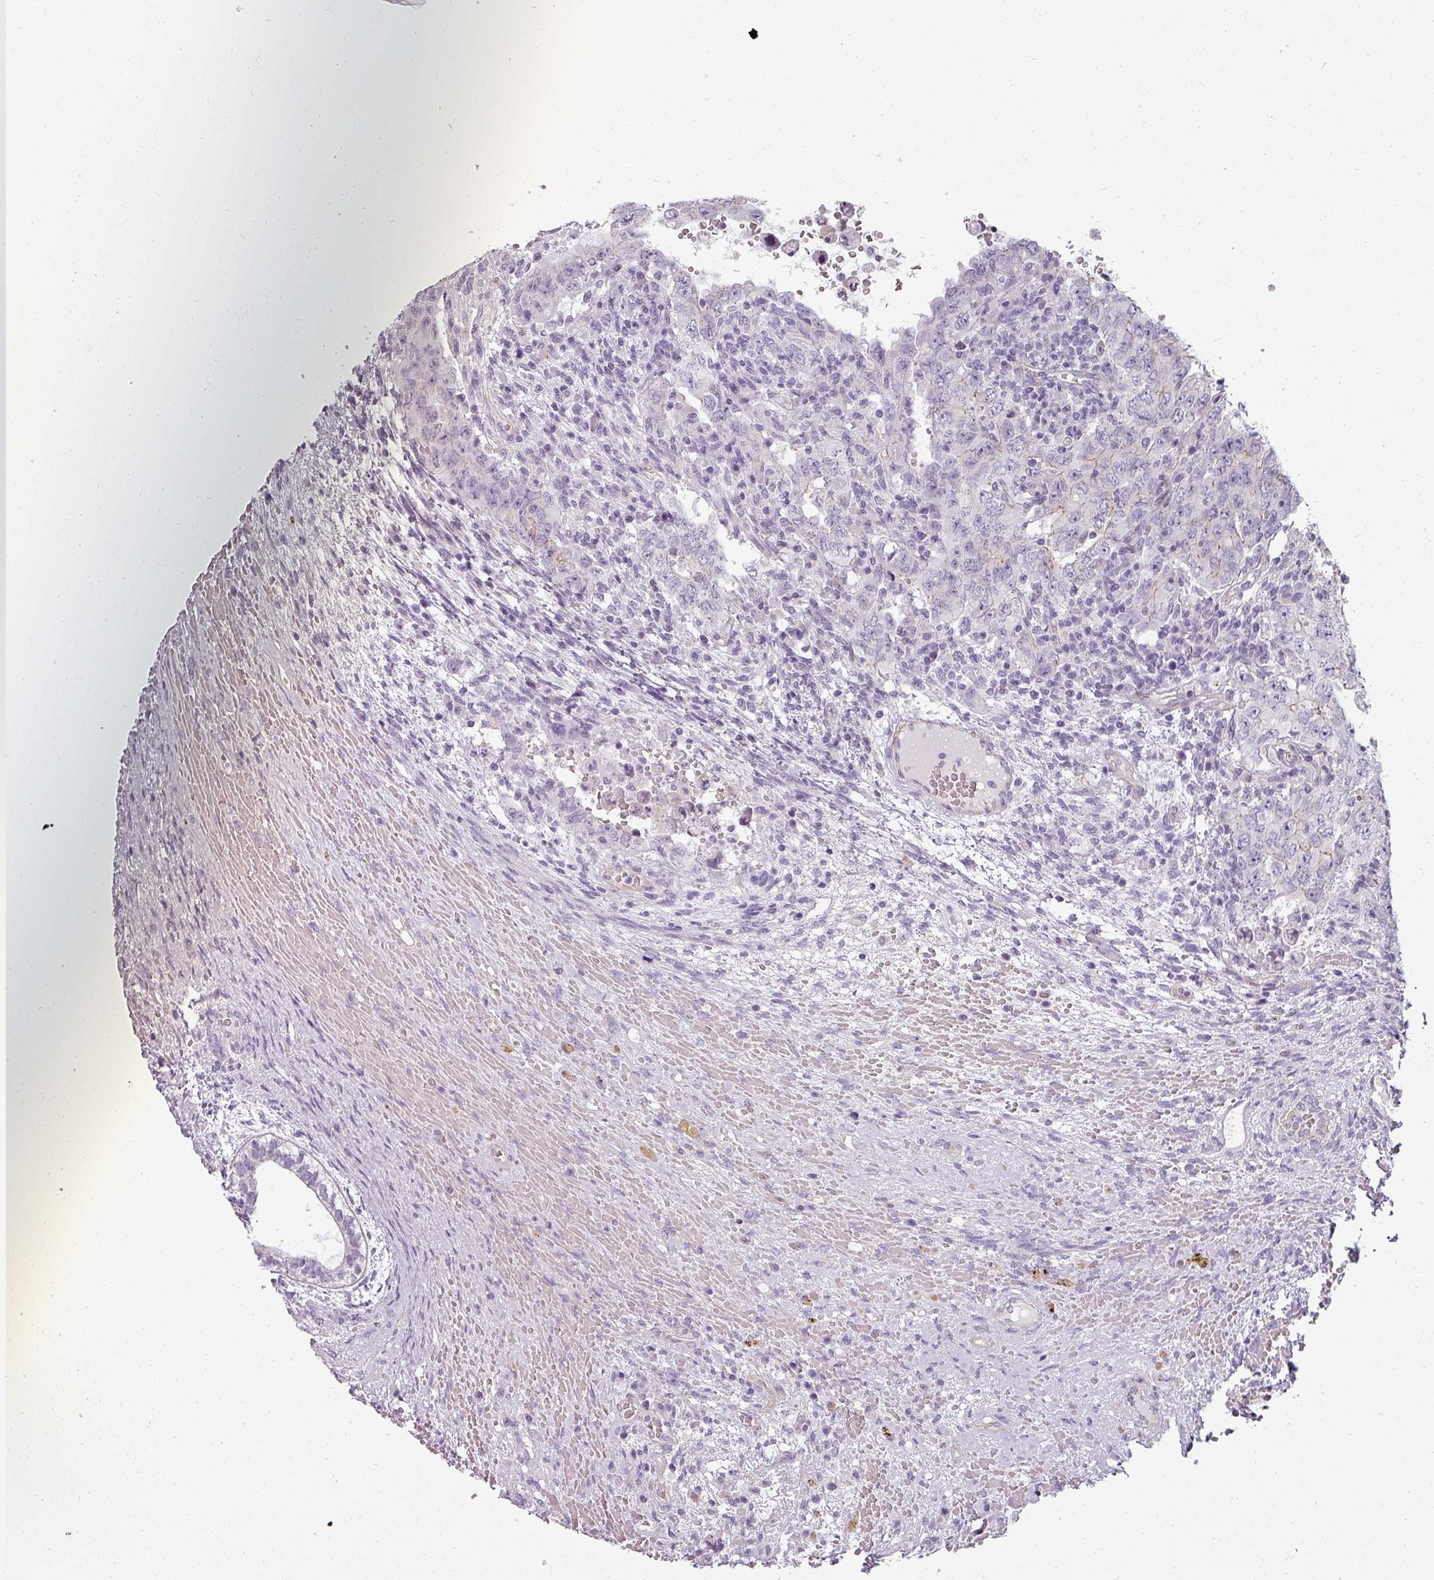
{"staining": {"intensity": "negative", "quantity": "none", "location": "none"}, "tissue": "testis cancer", "cell_type": "Tumor cells", "image_type": "cancer", "snomed": [{"axis": "morphology", "description": "Carcinoma, Embryonal, NOS"}, {"axis": "topography", "description": "Testis"}], "caption": "DAB immunohistochemical staining of human testis cancer shows no significant positivity in tumor cells.", "gene": "ASB1", "patient": {"sex": "male", "age": 26}}